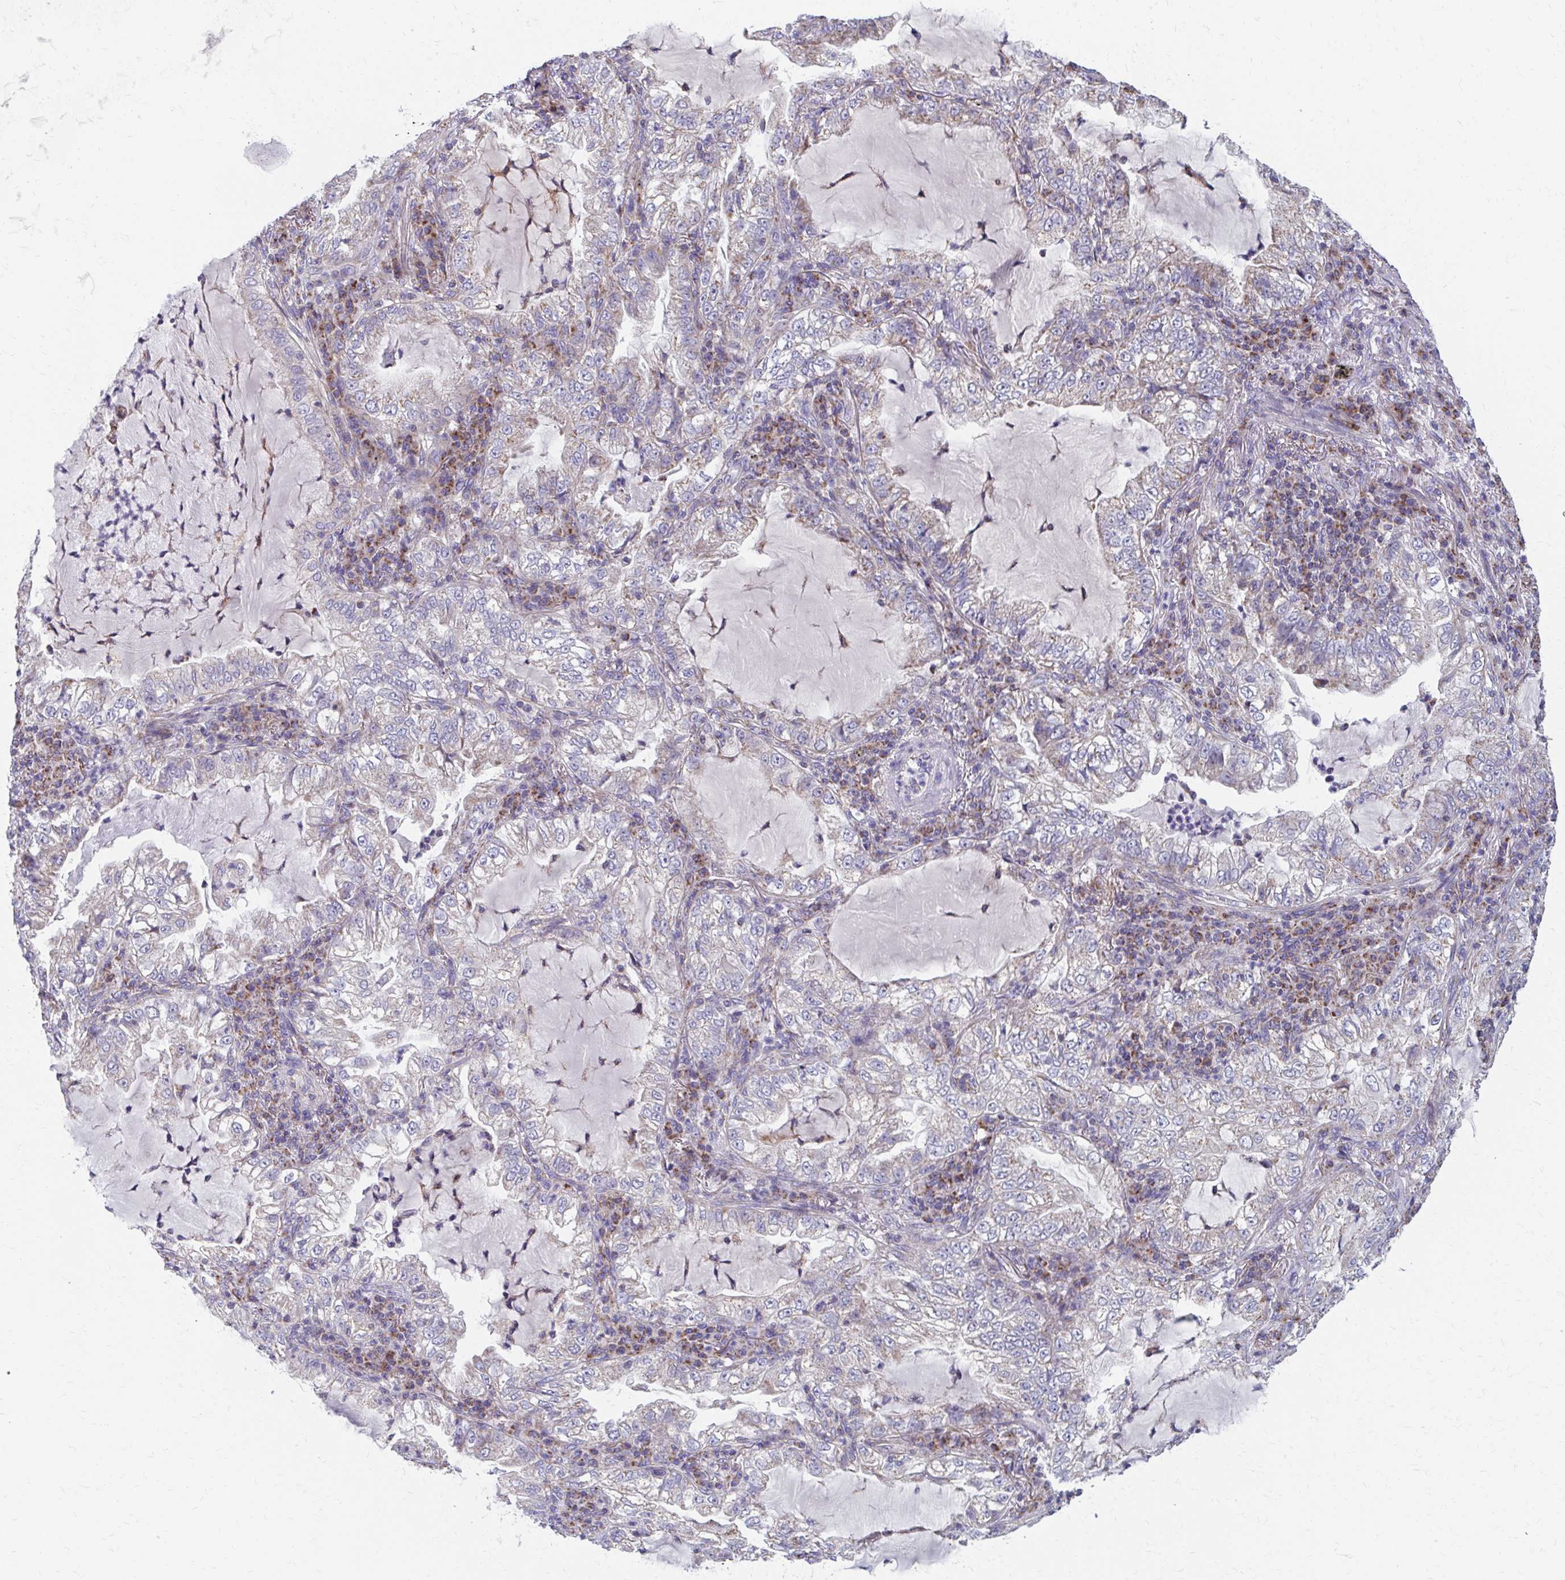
{"staining": {"intensity": "weak", "quantity": "<25%", "location": "cytoplasmic/membranous"}, "tissue": "lung cancer", "cell_type": "Tumor cells", "image_type": "cancer", "snomed": [{"axis": "morphology", "description": "Adenocarcinoma, NOS"}, {"axis": "topography", "description": "Lung"}], "caption": "This is an IHC histopathology image of lung adenocarcinoma. There is no positivity in tumor cells.", "gene": "RCC1L", "patient": {"sex": "female", "age": 73}}